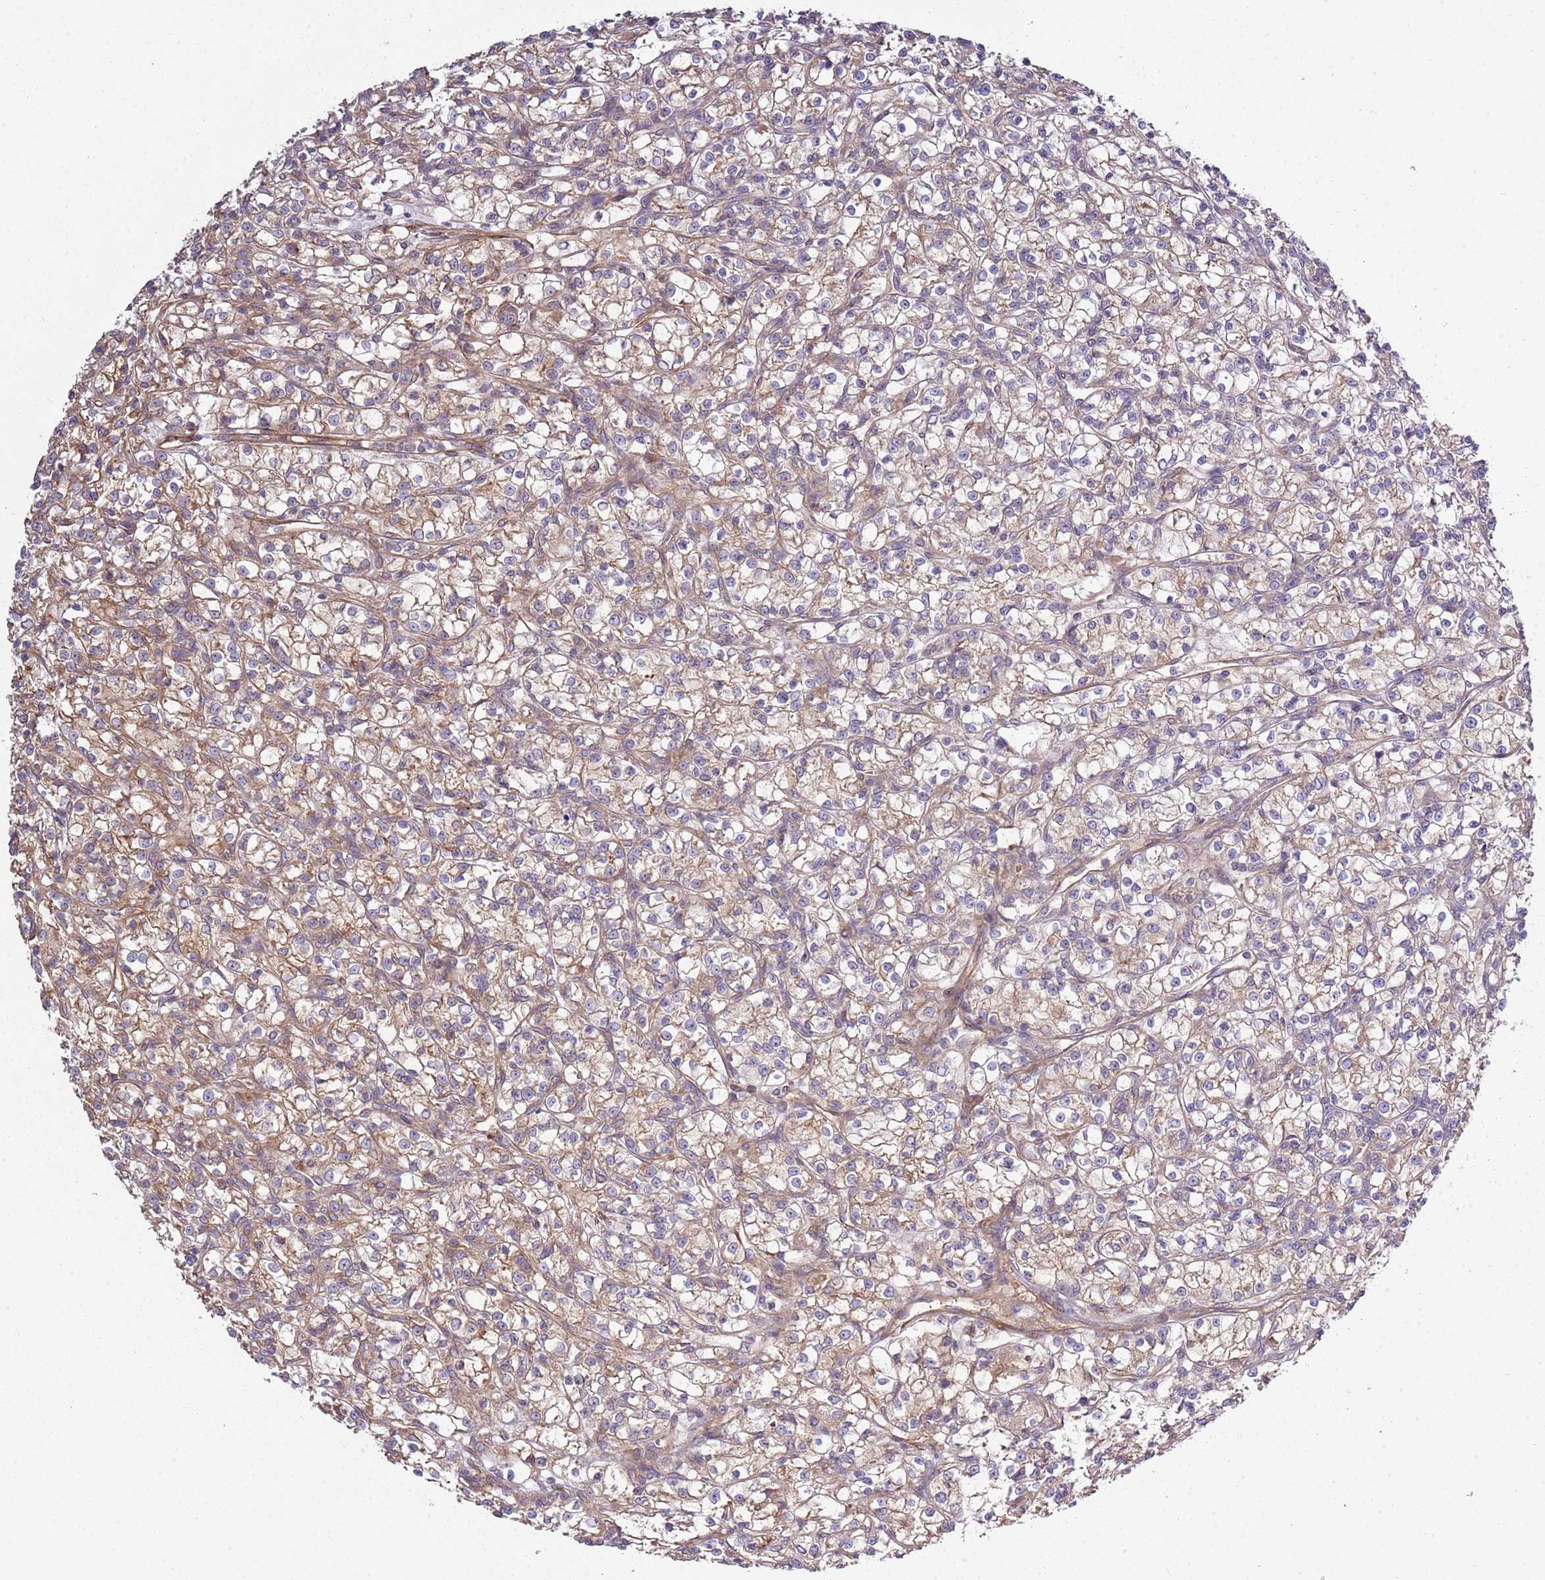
{"staining": {"intensity": "weak", "quantity": "<25%", "location": "cytoplasmic/membranous"}, "tissue": "renal cancer", "cell_type": "Tumor cells", "image_type": "cancer", "snomed": [{"axis": "morphology", "description": "Adenocarcinoma, NOS"}, {"axis": "topography", "description": "Kidney"}], "caption": "Tumor cells show no significant positivity in renal cancer.", "gene": "GNL1", "patient": {"sex": "female", "age": 59}}